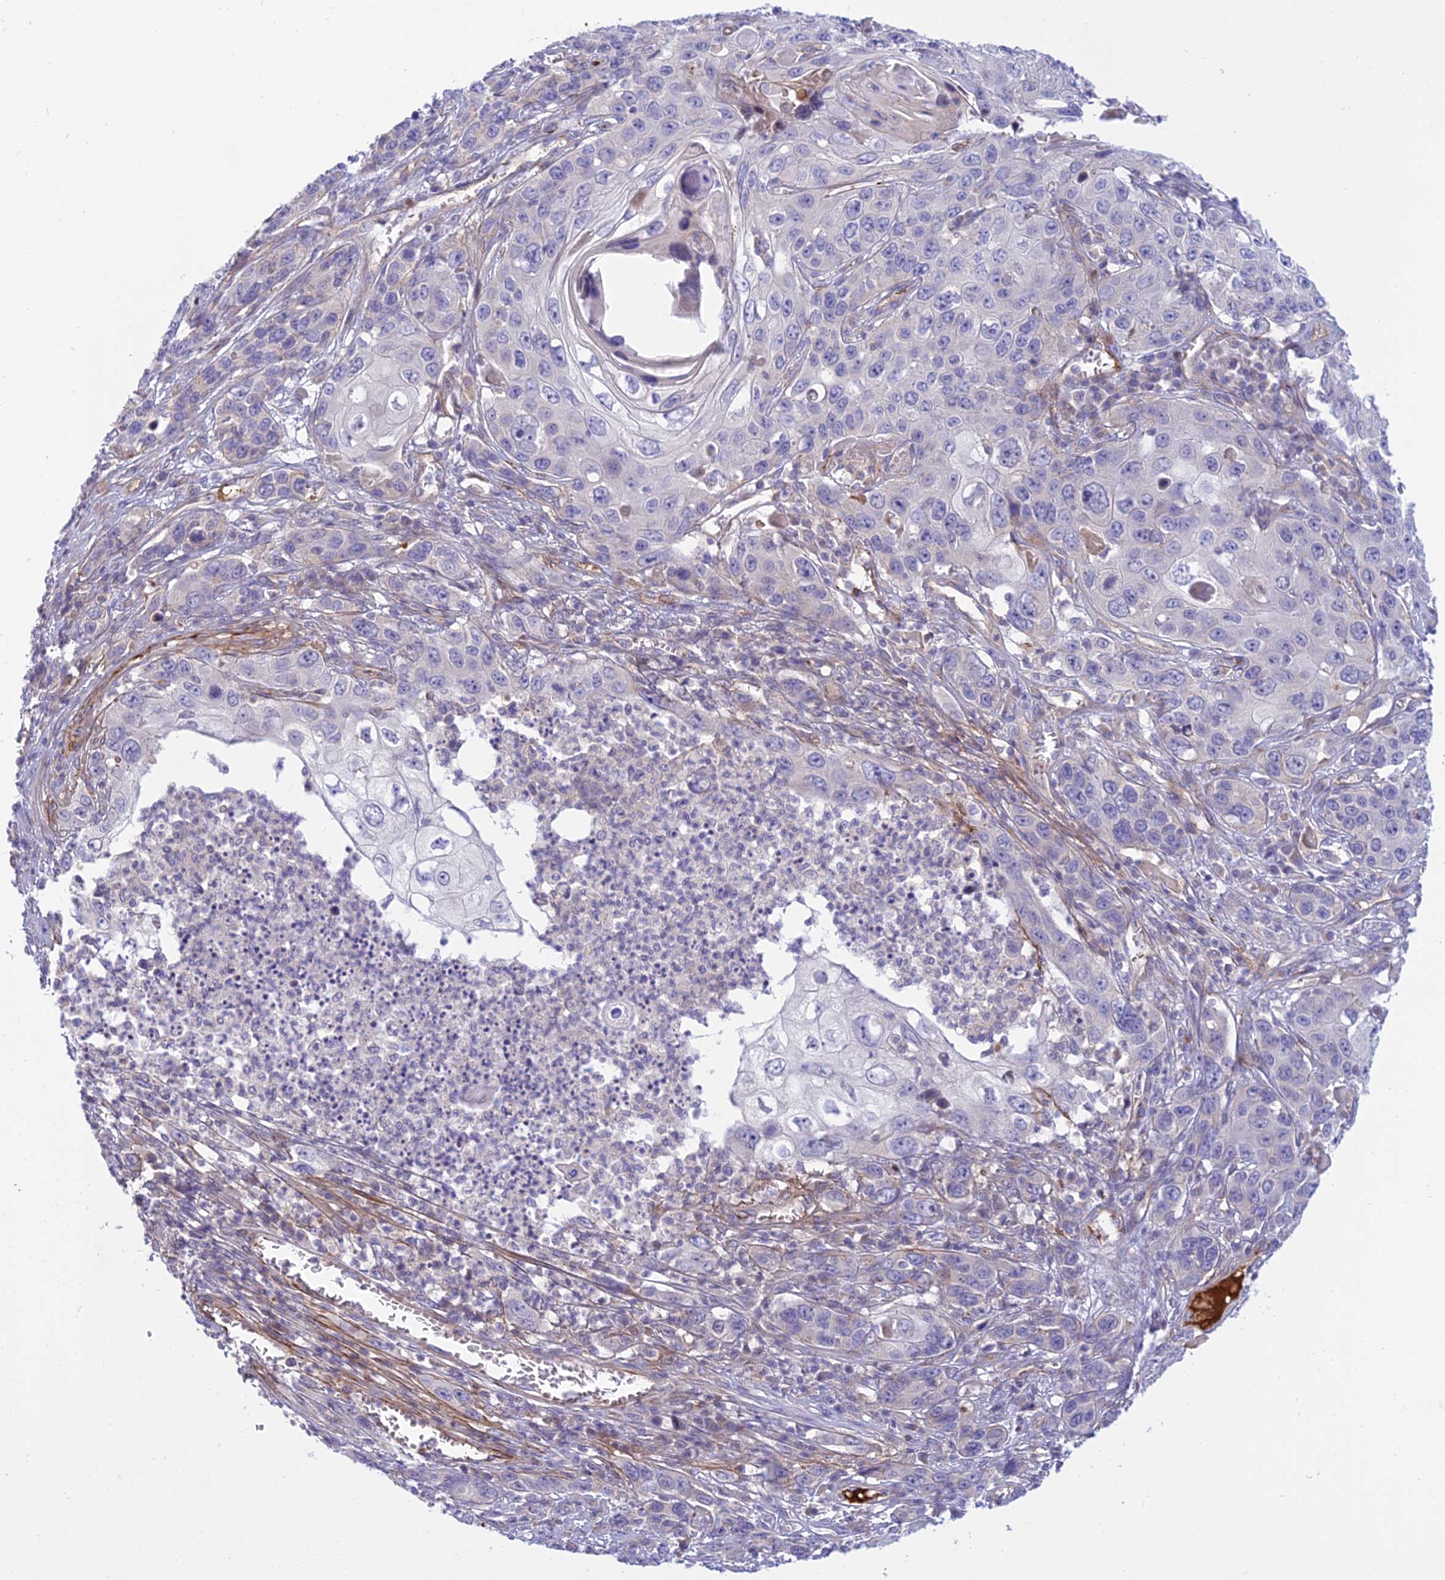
{"staining": {"intensity": "negative", "quantity": "none", "location": "none"}, "tissue": "skin cancer", "cell_type": "Tumor cells", "image_type": "cancer", "snomed": [{"axis": "morphology", "description": "Squamous cell carcinoma, NOS"}, {"axis": "topography", "description": "Skin"}], "caption": "A micrograph of human skin cancer (squamous cell carcinoma) is negative for staining in tumor cells.", "gene": "DUS2", "patient": {"sex": "male", "age": 55}}